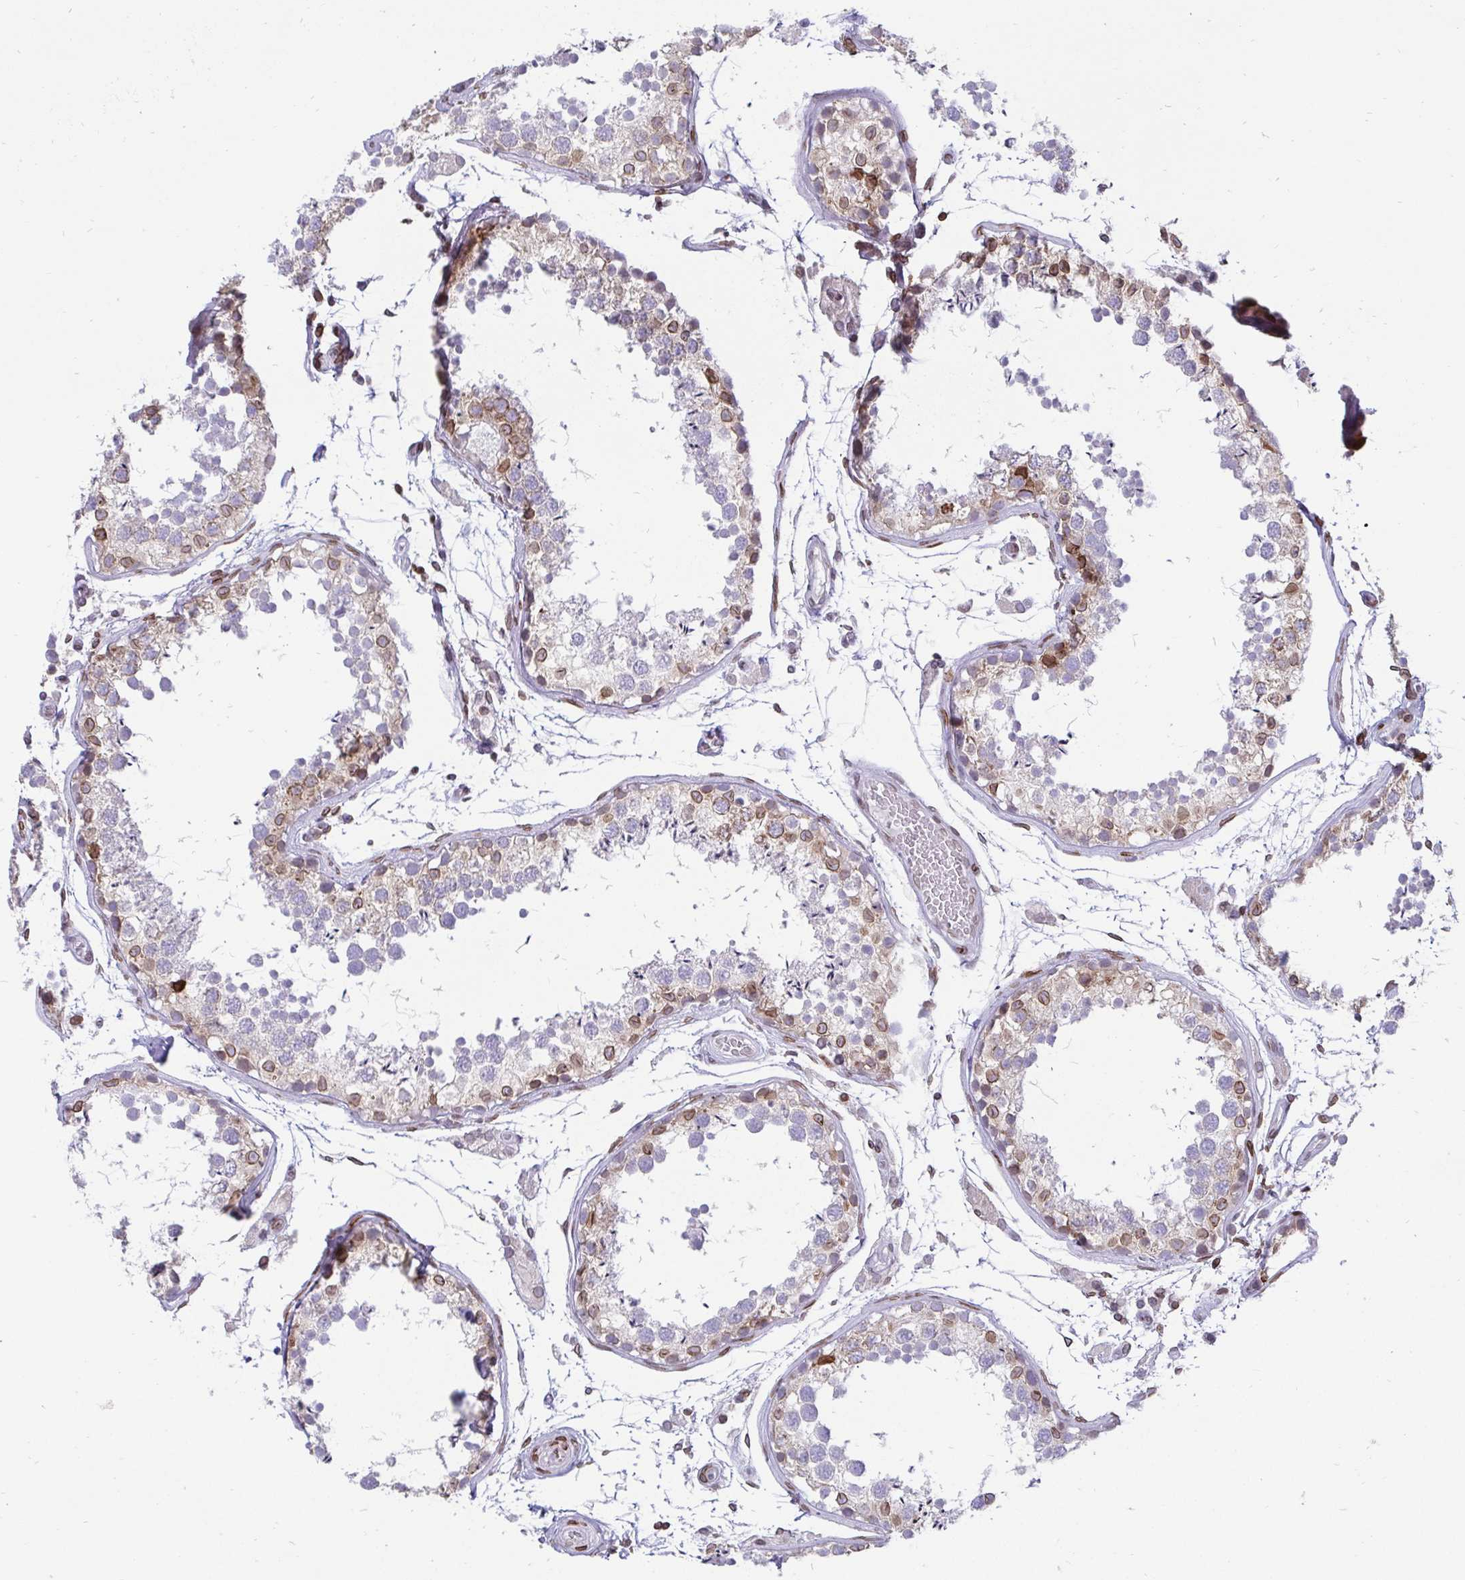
{"staining": {"intensity": "moderate", "quantity": "25%-75%", "location": "cytoplasmic/membranous,nuclear"}, "tissue": "testis", "cell_type": "Cells in seminiferous ducts", "image_type": "normal", "snomed": [{"axis": "morphology", "description": "Normal tissue, NOS"}, {"axis": "topography", "description": "Testis"}], "caption": "A medium amount of moderate cytoplasmic/membranous,nuclear positivity is identified in about 25%-75% of cells in seminiferous ducts in benign testis. (Stains: DAB (3,3'-diaminobenzidine) in brown, nuclei in blue, Microscopy: brightfield microscopy at high magnification).", "gene": "EMD", "patient": {"sex": "male", "age": 29}}